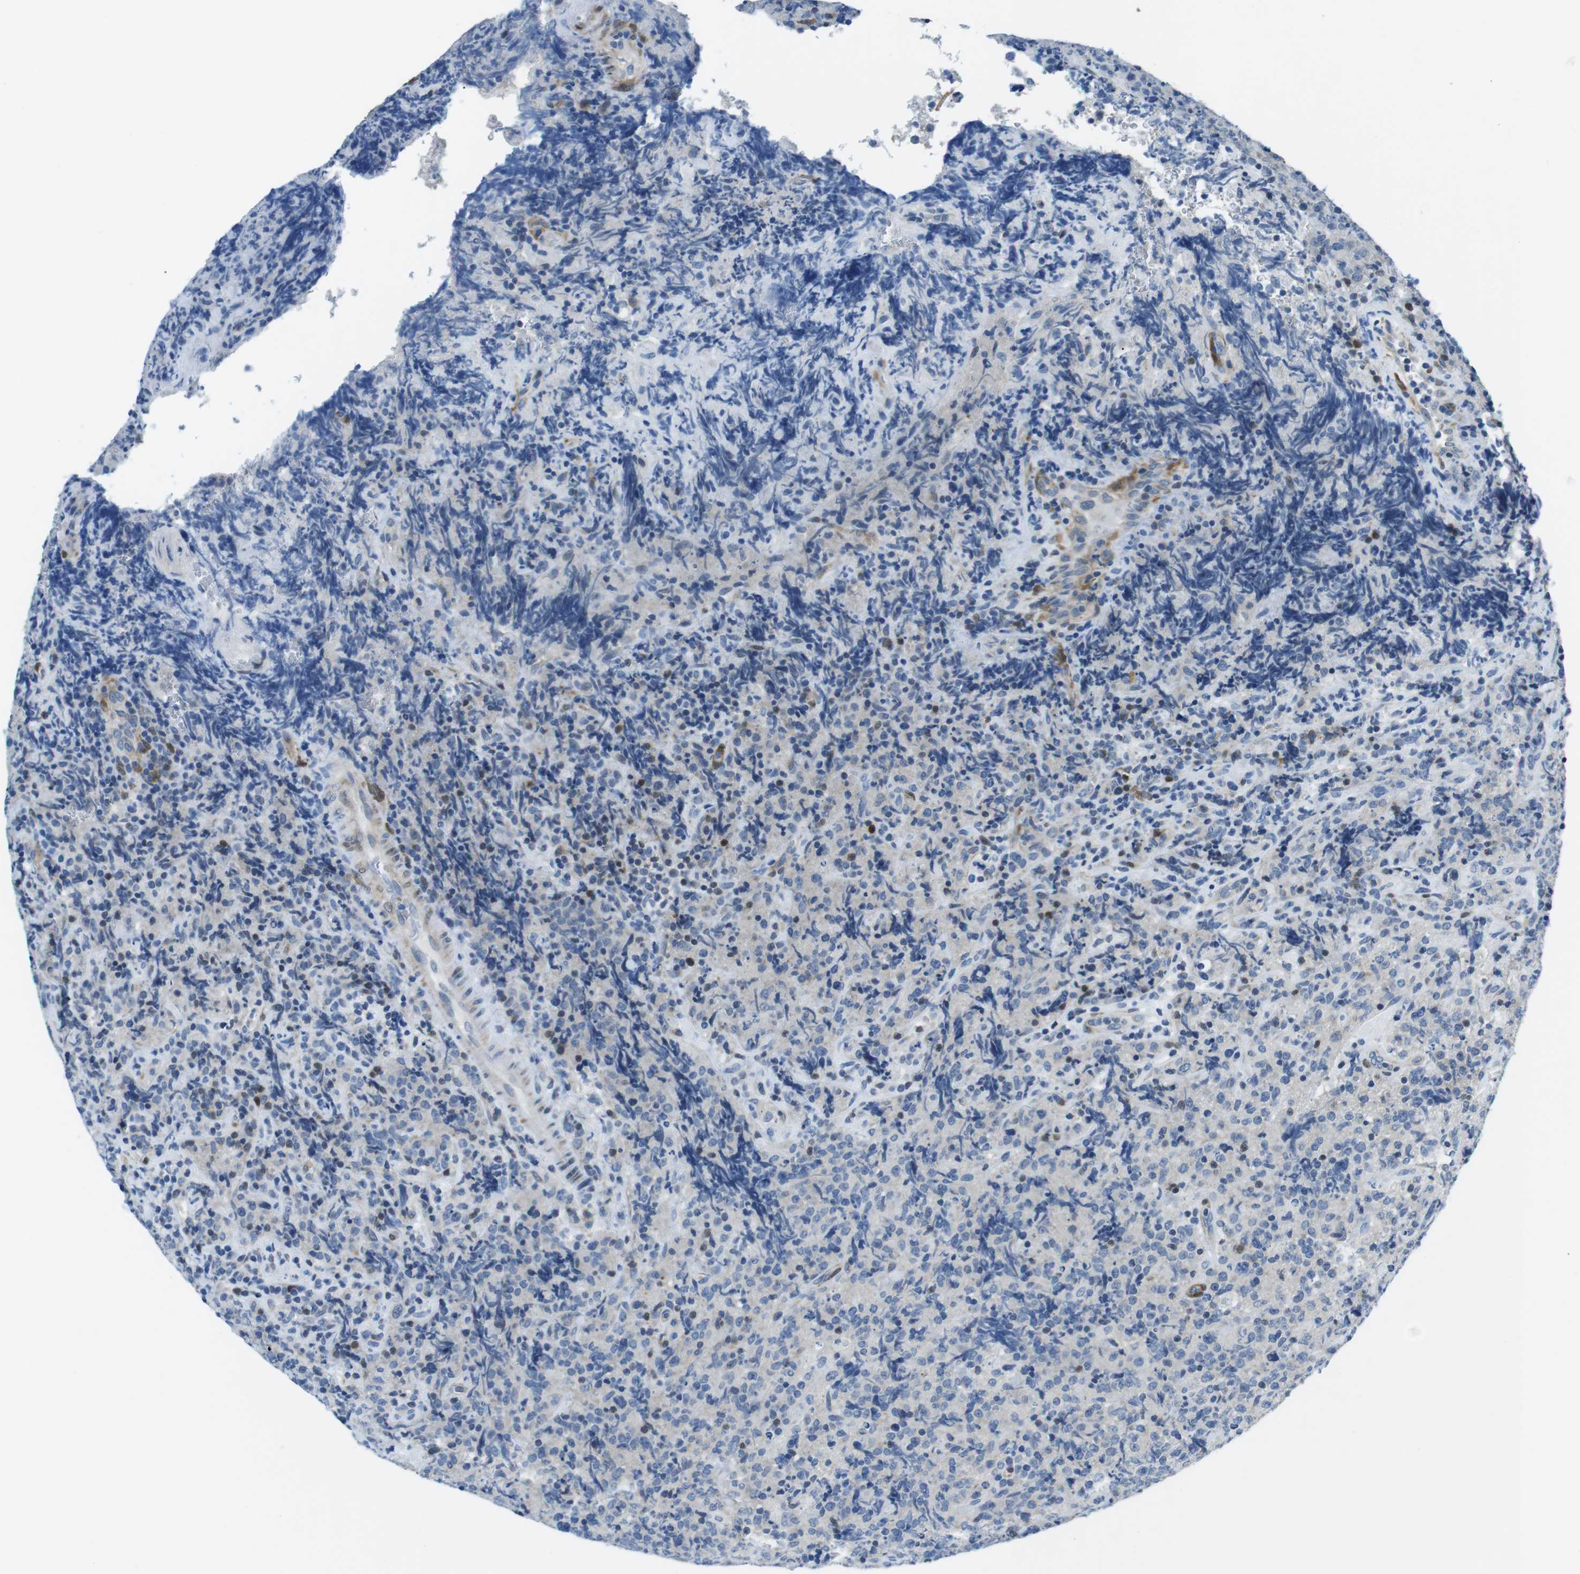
{"staining": {"intensity": "weak", "quantity": "<25%", "location": "cytoplasmic/membranous,nuclear"}, "tissue": "lymphoma", "cell_type": "Tumor cells", "image_type": "cancer", "snomed": [{"axis": "morphology", "description": "Malignant lymphoma, non-Hodgkin's type, High grade"}, {"axis": "topography", "description": "Tonsil"}], "caption": "A micrograph of malignant lymphoma, non-Hodgkin's type (high-grade) stained for a protein demonstrates no brown staining in tumor cells.", "gene": "PHLDA1", "patient": {"sex": "female", "age": 36}}